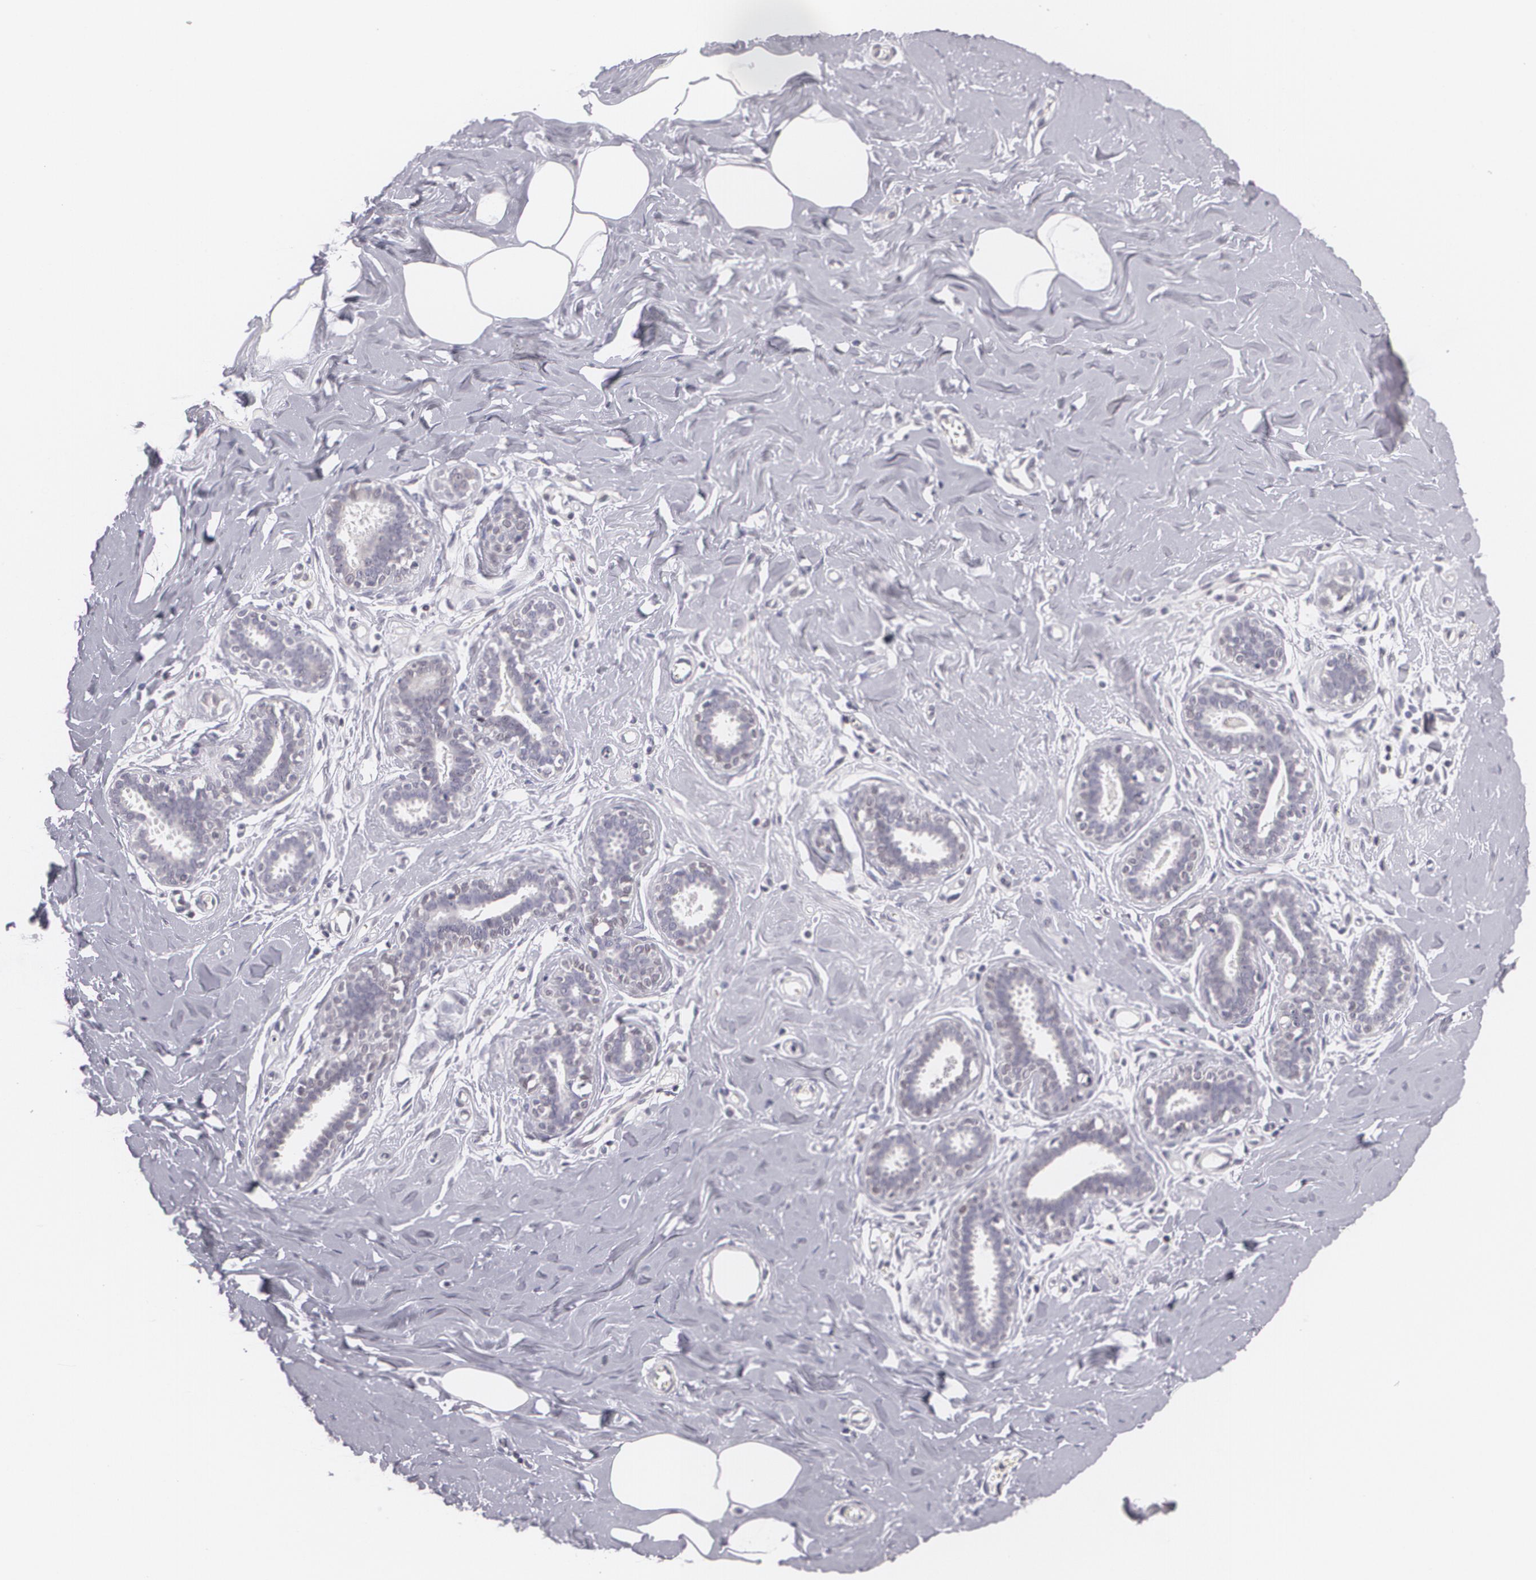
{"staining": {"intensity": "negative", "quantity": "none", "location": "none"}, "tissue": "breast", "cell_type": "Adipocytes", "image_type": "normal", "snomed": [{"axis": "morphology", "description": "Normal tissue, NOS"}, {"axis": "topography", "description": "Breast"}], "caption": "DAB immunohistochemical staining of benign breast displays no significant expression in adipocytes.", "gene": "ZBTB16", "patient": {"sex": "female", "age": 45}}